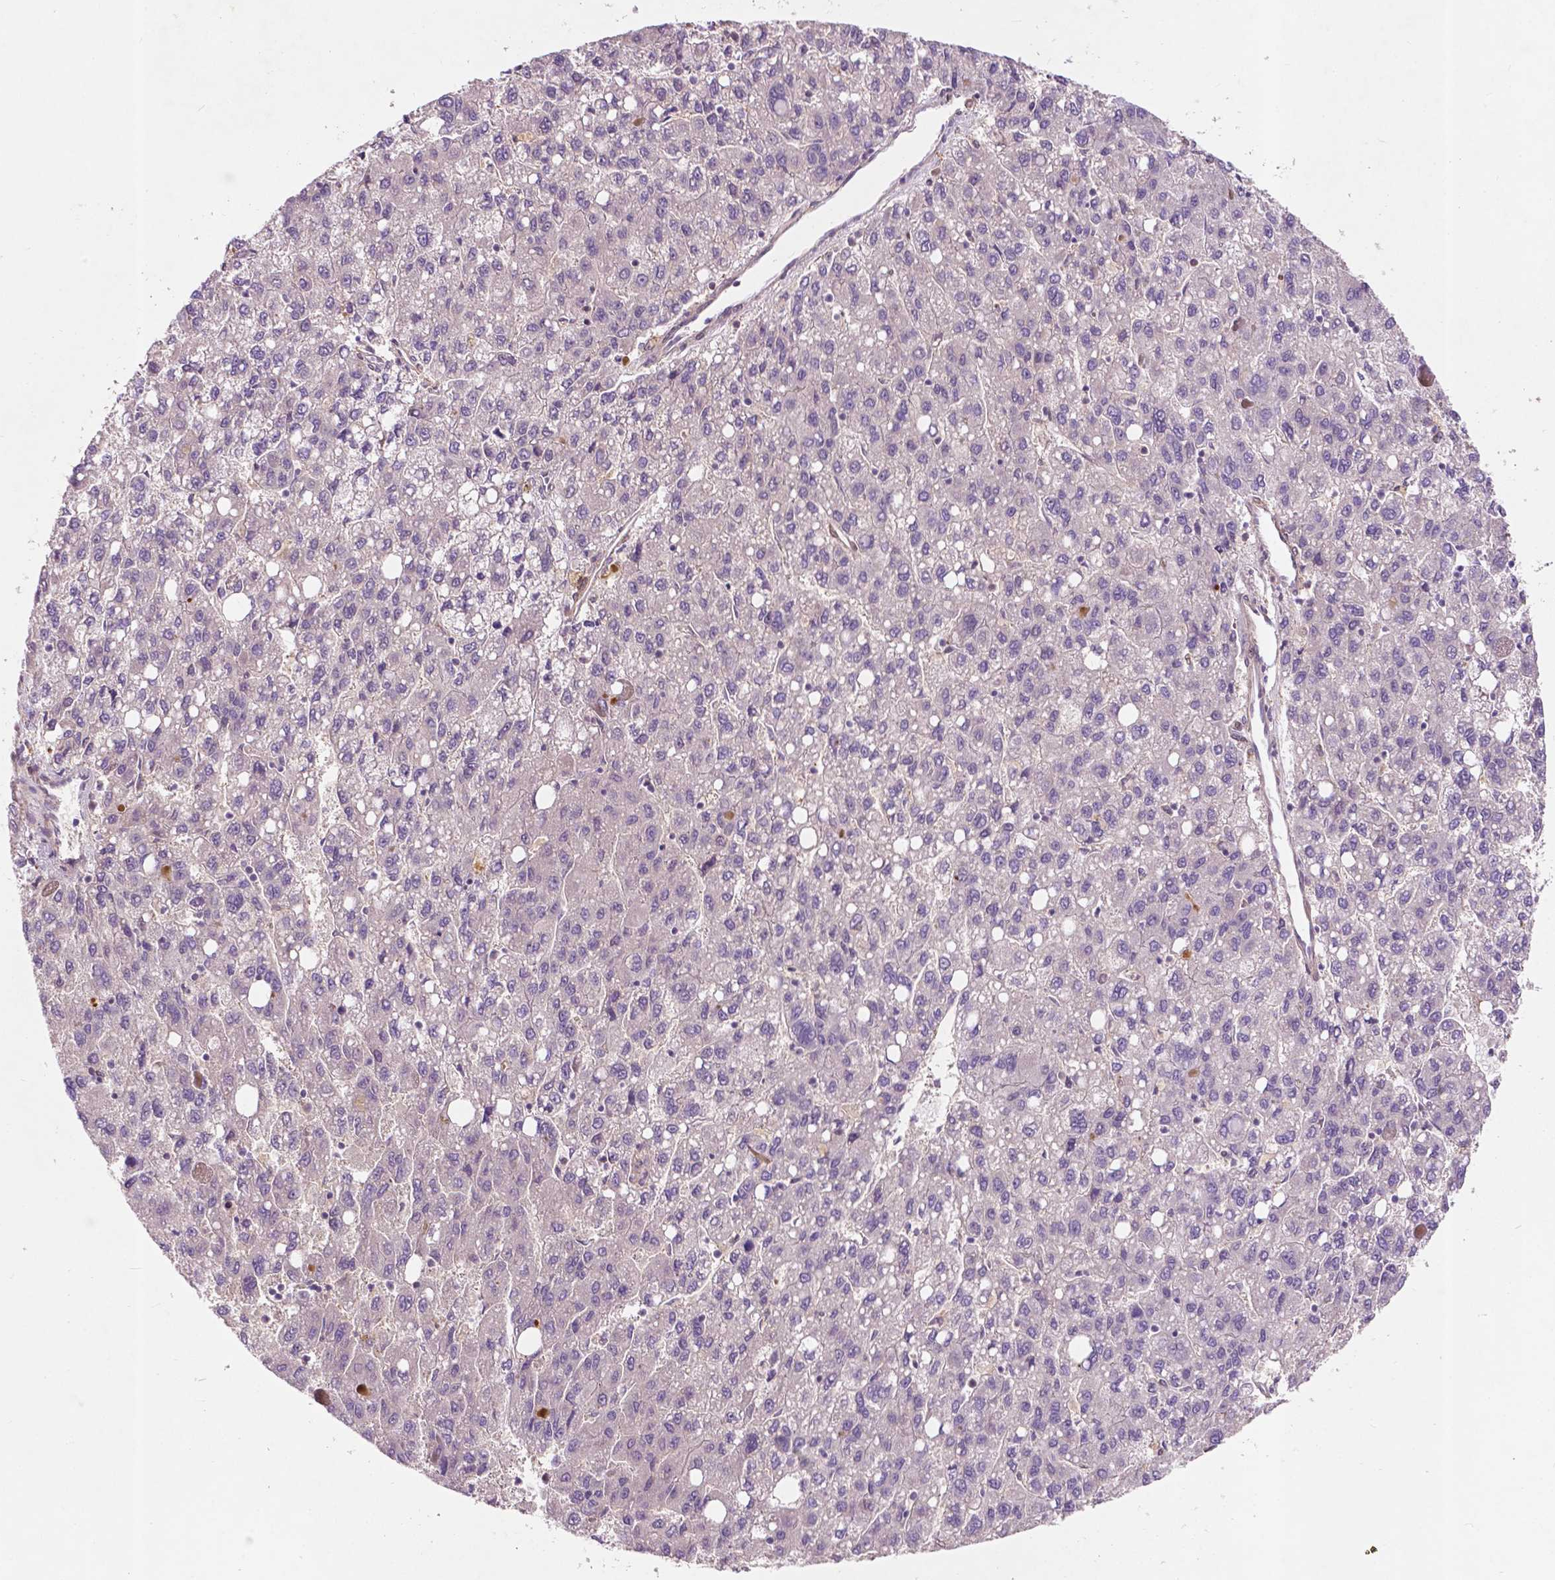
{"staining": {"intensity": "negative", "quantity": "none", "location": "none"}, "tissue": "liver cancer", "cell_type": "Tumor cells", "image_type": "cancer", "snomed": [{"axis": "morphology", "description": "Carcinoma, Hepatocellular, NOS"}, {"axis": "topography", "description": "Liver"}], "caption": "An immunohistochemistry (IHC) histopathology image of liver cancer (hepatocellular carcinoma) is shown. There is no staining in tumor cells of liver cancer (hepatocellular carcinoma). The staining was performed using DAB (3,3'-diaminobenzidine) to visualize the protein expression in brown, while the nuclei were stained in blue with hematoxylin (Magnification: 20x).", "gene": "GPR37", "patient": {"sex": "female", "age": 82}}